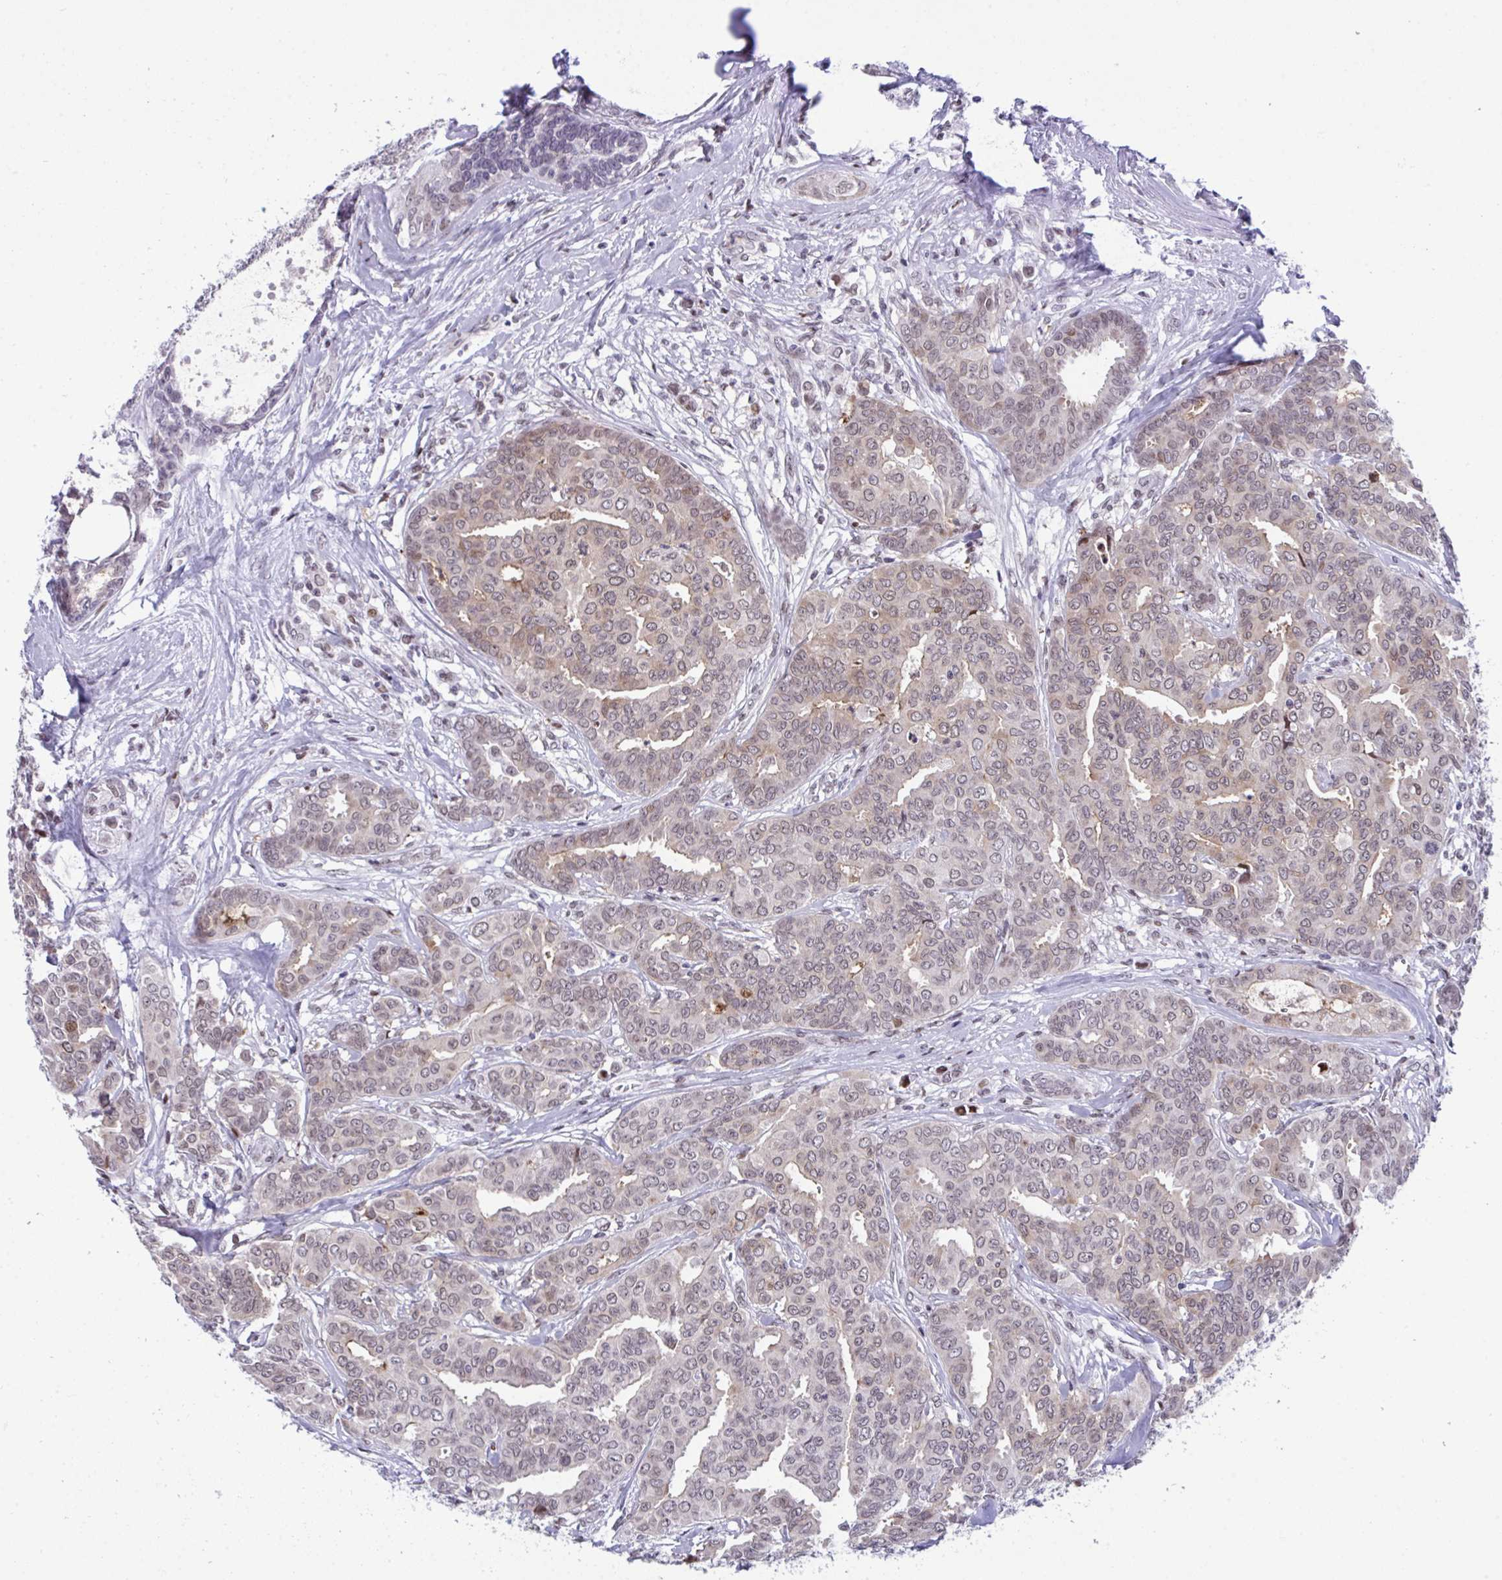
{"staining": {"intensity": "weak", "quantity": ">75%", "location": "nuclear"}, "tissue": "breast cancer", "cell_type": "Tumor cells", "image_type": "cancer", "snomed": [{"axis": "morphology", "description": "Duct carcinoma"}, {"axis": "topography", "description": "Breast"}], "caption": "Brown immunohistochemical staining in breast infiltrating ductal carcinoma displays weak nuclear positivity in about >75% of tumor cells.", "gene": "ZFHX3", "patient": {"sex": "female", "age": 45}}